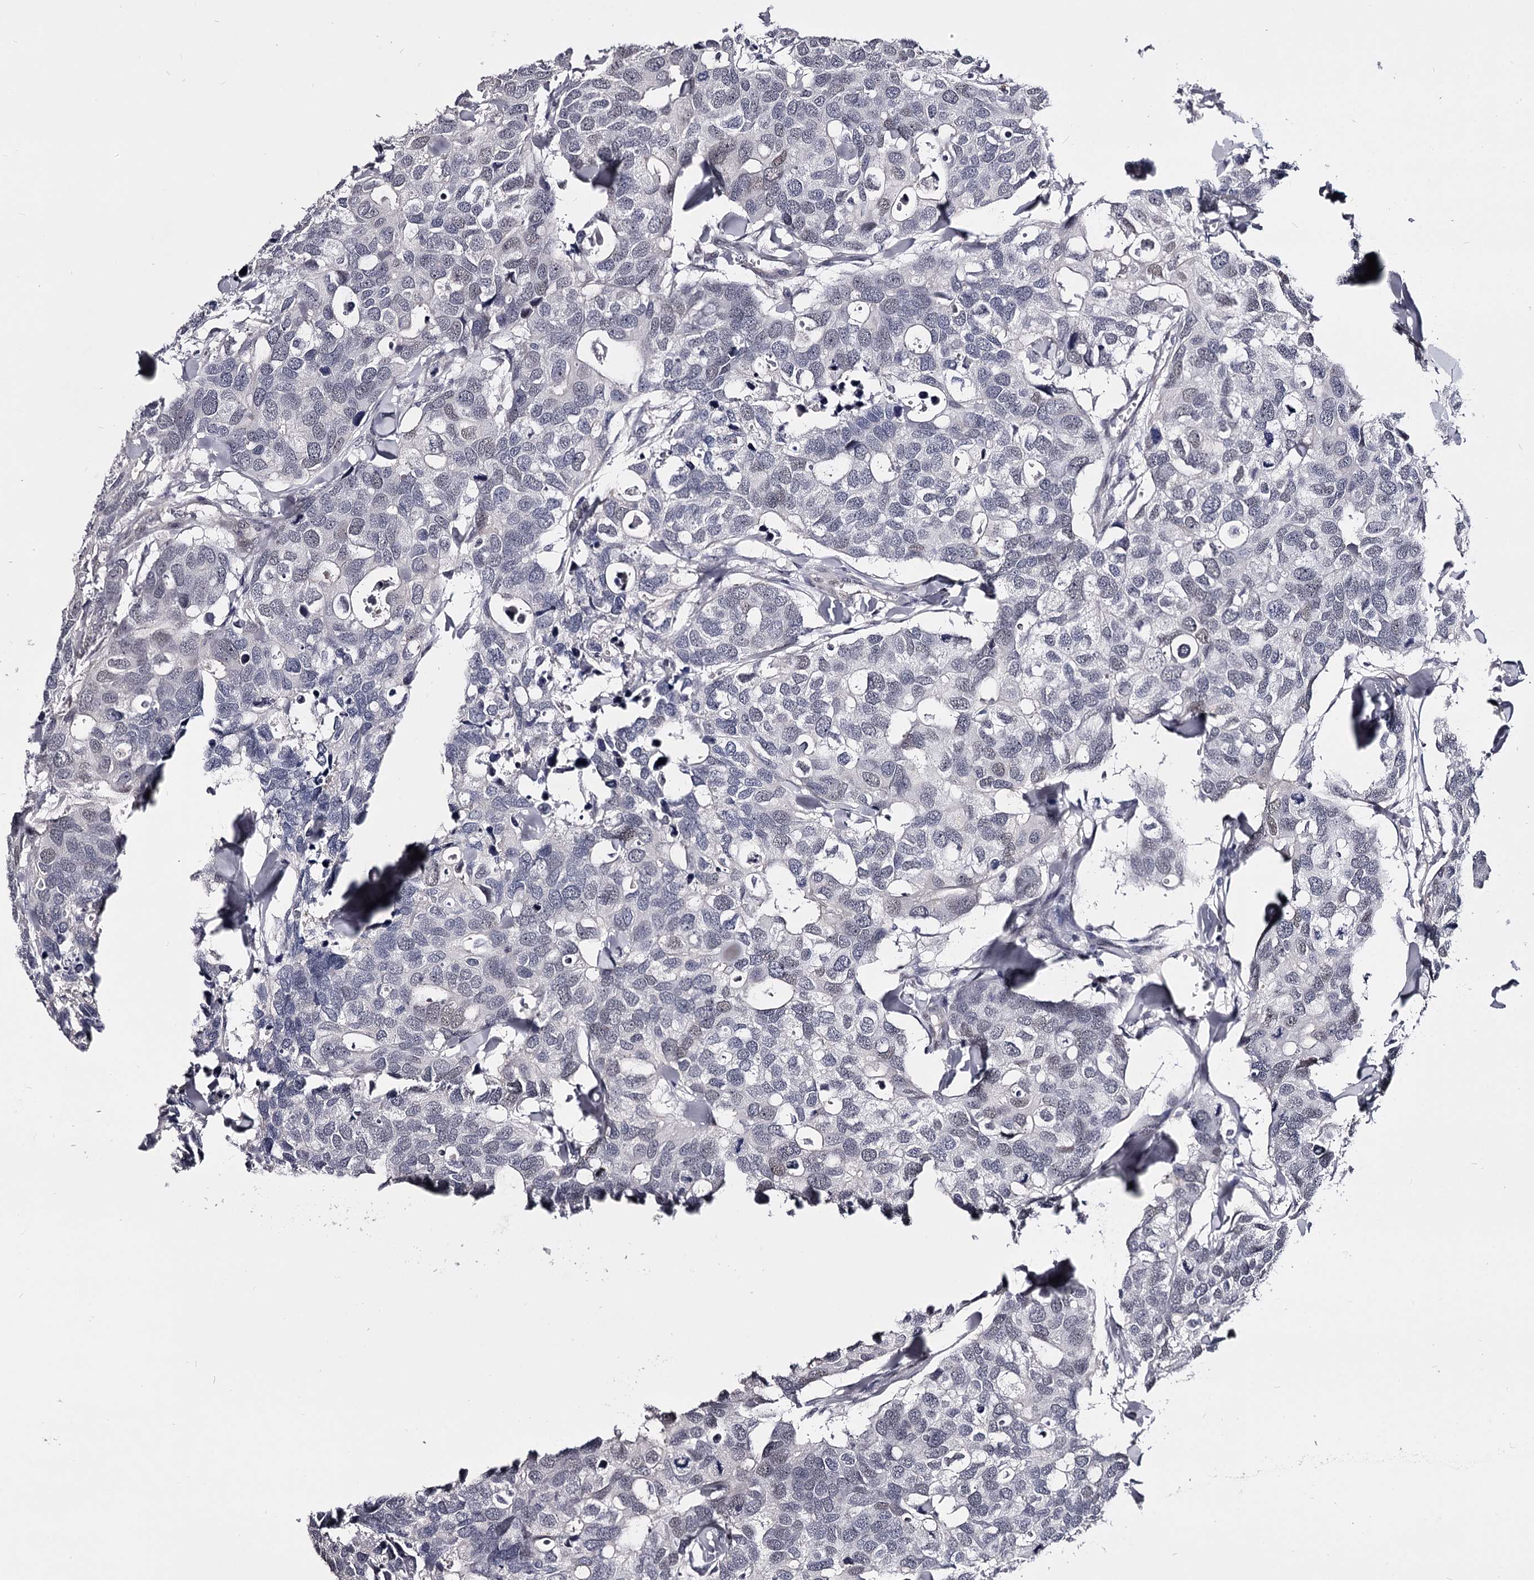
{"staining": {"intensity": "negative", "quantity": "none", "location": "none"}, "tissue": "breast cancer", "cell_type": "Tumor cells", "image_type": "cancer", "snomed": [{"axis": "morphology", "description": "Duct carcinoma"}, {"axis": "topography", "description": "Breast"}], "caption": "Immunohistochemistry photomicrograph of neoplastic tissue: human intraductal carcinoma (breast) stained with DAB (3,3'-diaminobenzidine) reveals no significant protein positivity in tumor cells.", "gene": "OVOL2", "patient": {"sex": "female", "age": 83}}